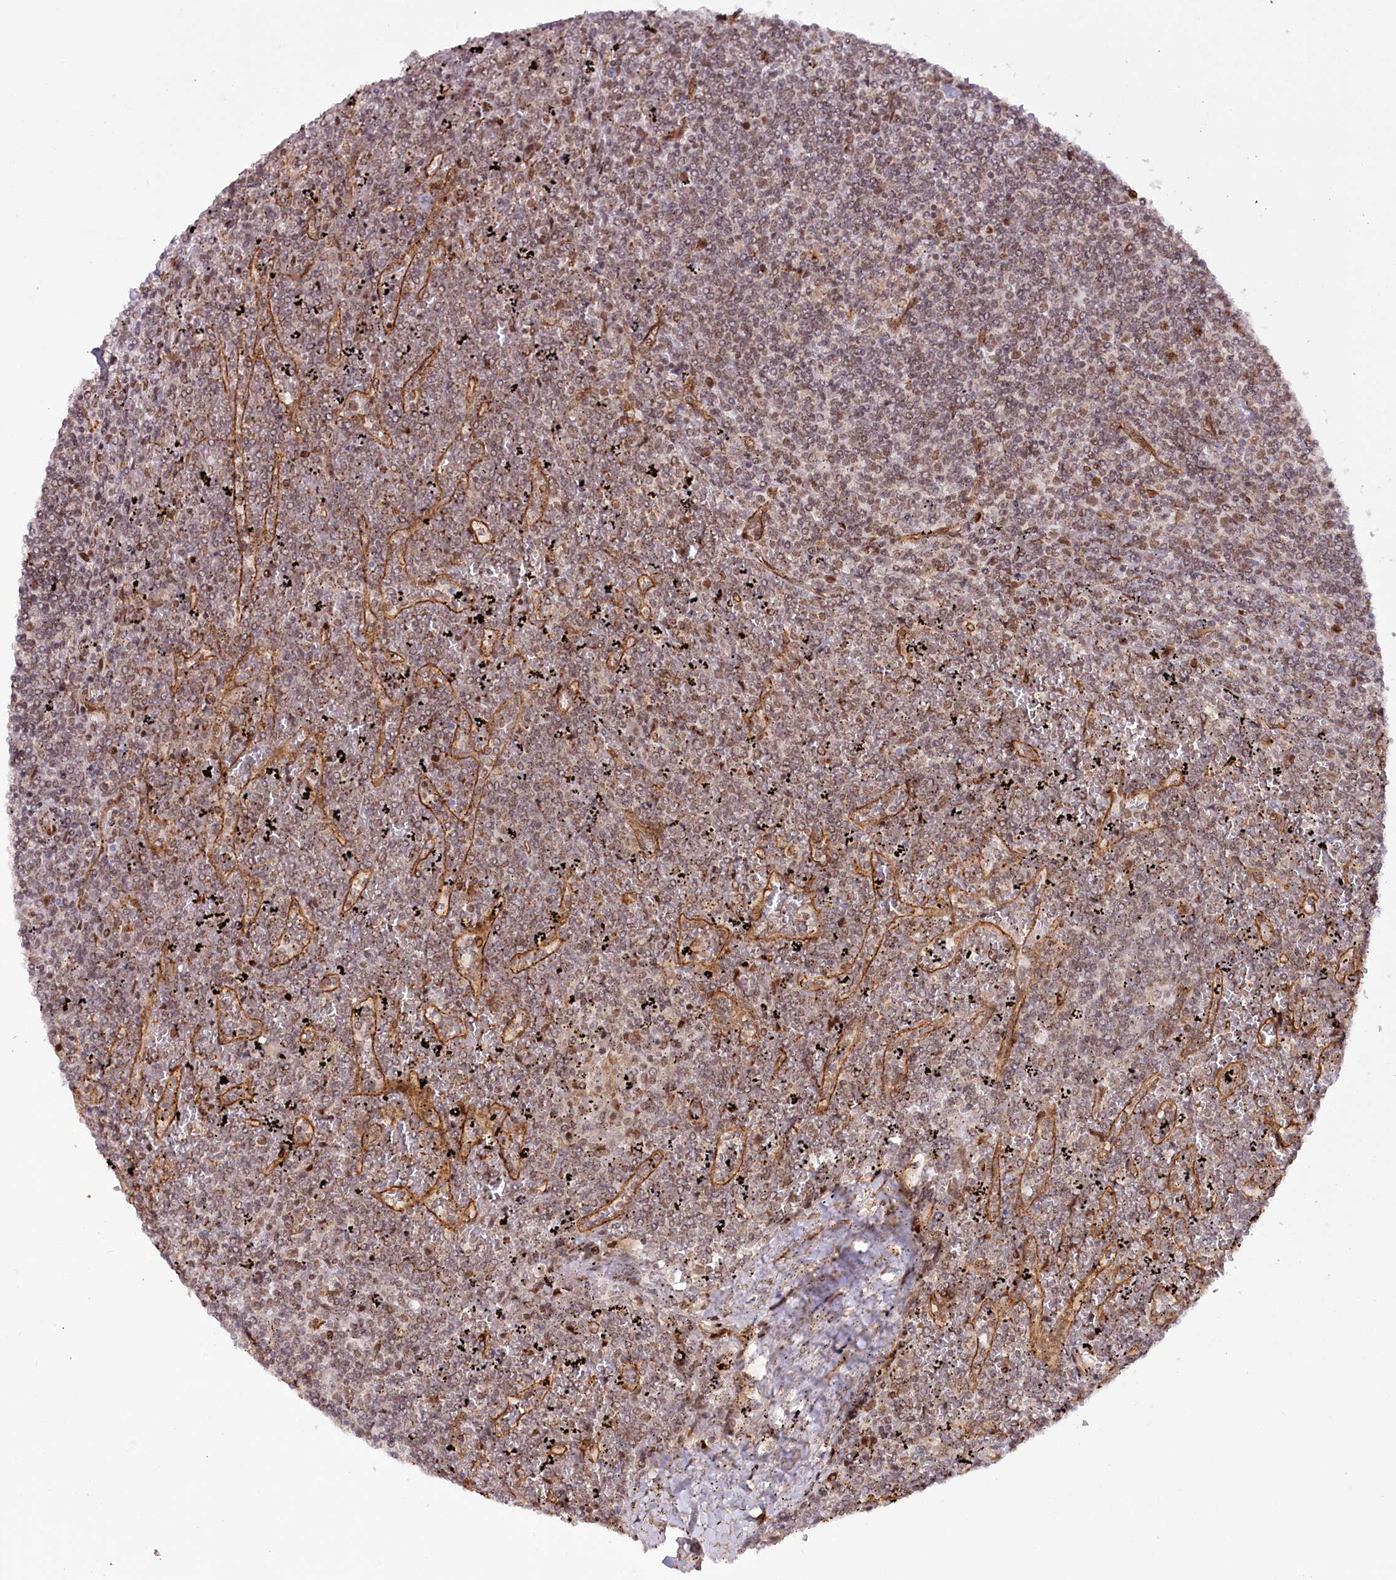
{"staining": {"intensity": "weak", "quantity": "25%-75%", "location": "nuclear"}, "tissue": "lymphoma", "cell_type": "Tumor cells", "image_type": "cancer", "snomed": [{"axis": "morphology", "description": "Malignant lymphoma, non-Hodgkin's type, Low grade"}, {"axis": "topography", "description": "Spleen"}], "caption": "High-power microscopy captured an immunohistochemistry (IHC) micrograph of malignant lymphoma, non-Hodgkin's type (low-grade), revealing weak nuclear expression in approximately 25%-75% of tumor cells.", "gene": "COPG1", "patient": {"sex": "female", "age": 19}}